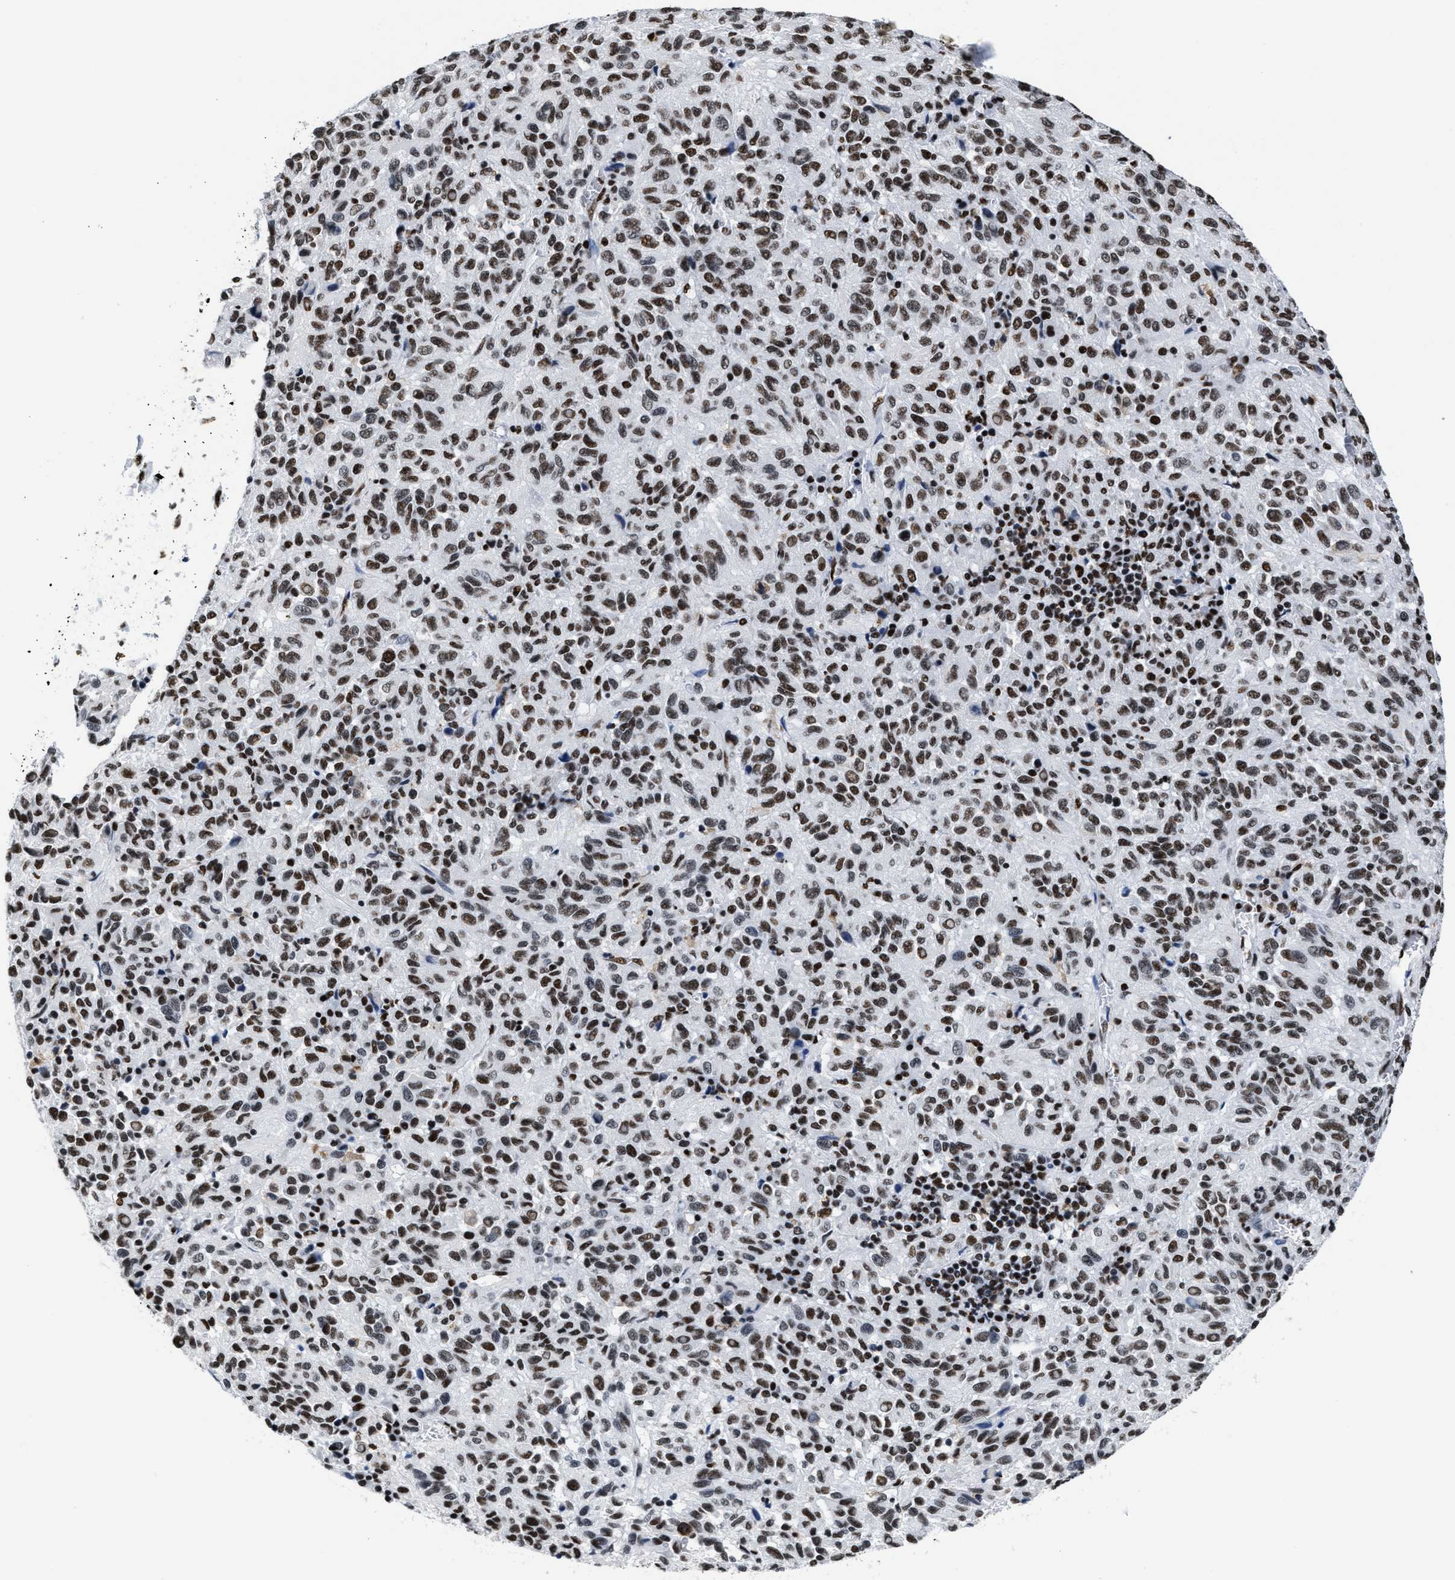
{"staining": {"intensity": "moderate", "quantity": ">75%", "location": "nuclear"}, "tissue": "melanoma", "cell_type": "Tumor cells", "image_type": "cancer", "snomed": [{"axis": "morphology", "description": "Malignant melanoma, Metastatic site"}, {"axis": "topography", "description": "Lung"}], "caption": "Brown immunohistochemical staining in malignant melanoma (metastatic site) exhibits moderate nuclear staining in about >75% of tumor cells.", "gene": "SMARCC2", "patient": {"sex": "male", "age": 64}}